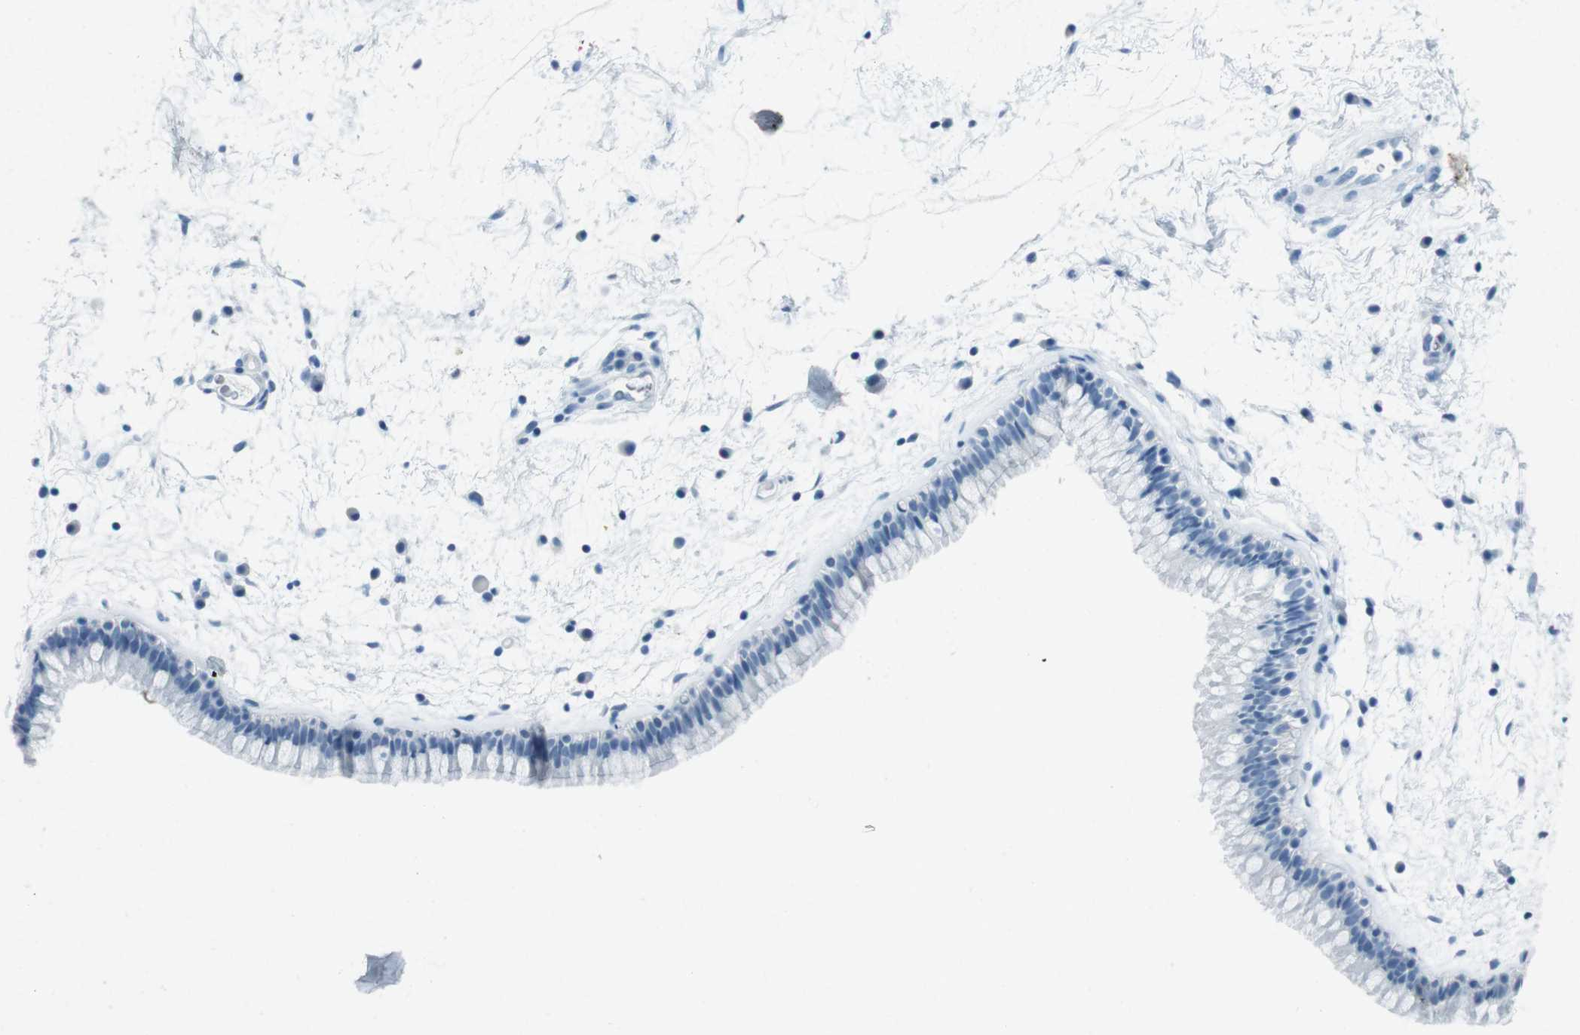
{"staining": {"intensity": "negative", "quantity": "none", "location": "none"}, "tissue": "nasopharynx", "cell_type": "Respiratory epithelial cells", "image_type": "normal", "snomed": [{"axis": "morphology", "description": "Normal tissue, NOS"}, {"axis": "morphology", "description": "Inflammation, NOS"}, {"axis": "topography", "description": "Nasopharynx"}], "caption": "This is an immunohistochemistry histopathology image of benign nasopharynx. There is no expression in respiratory epithelial cells.", "gene": "TMEM207", "patient": {"sex": "male", "age": 48}}